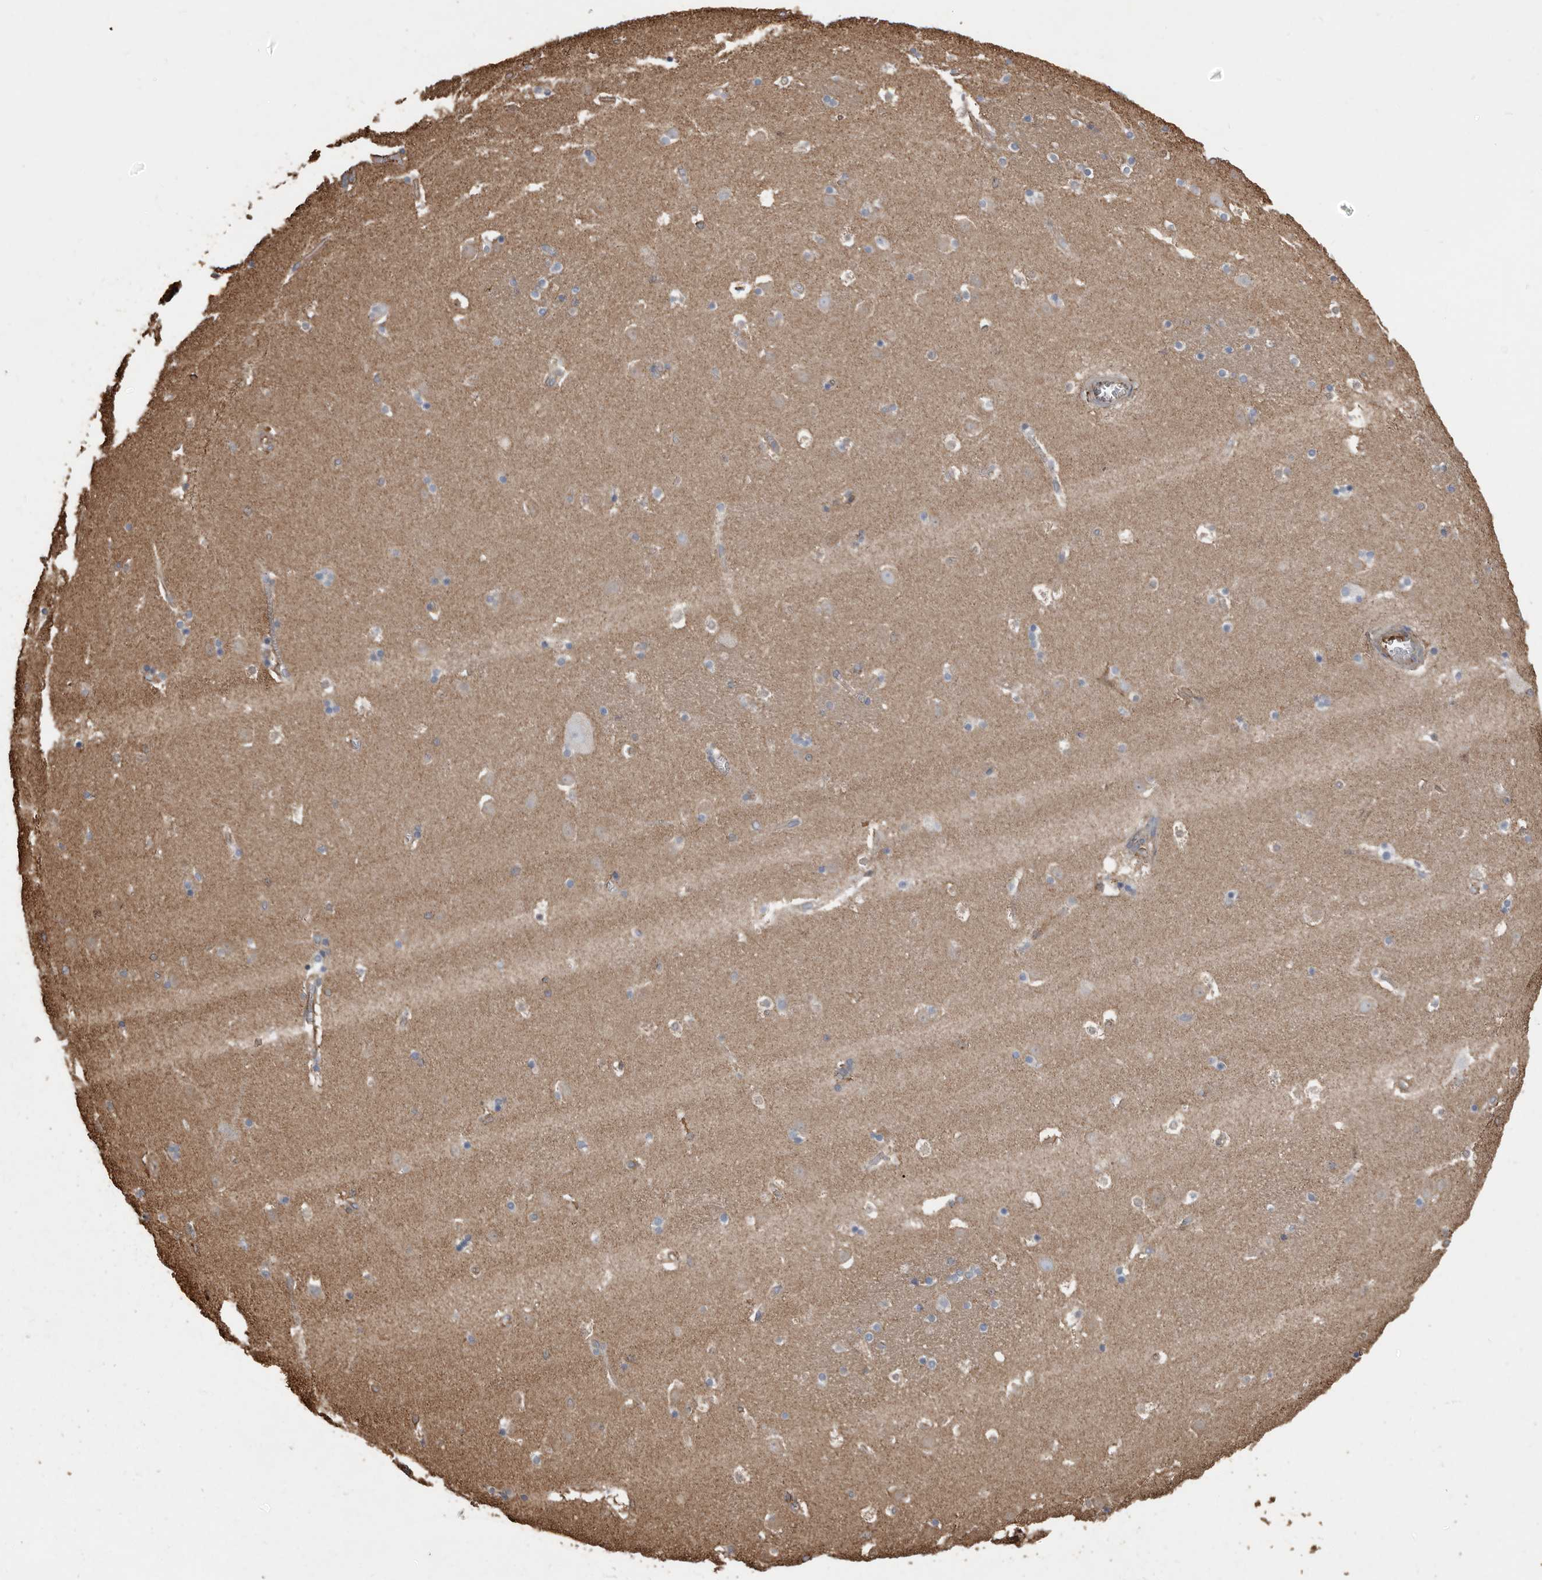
{"staining": {"intensity": "moderate", "quantity": "<25%", "location": "cytoplasmic/membranous"}, "tissue": "caudate", "cell_type": "Glial cells", "image_type": "normal", "snomed": [{"axis": "morphology", "description": "Normal tissue, NOS"}, {"axis": "topography", "description": "Lateral ventricle wall"}], "caption": "Caudate was stained to show a protein in brown. There is low levels of moderate cytoplasmic/membranous positivity in approximately <25% of glial cells. (brown staining indicates protein expression, while blue staining denotes nuclei).", "gene": "DENND6B", "patient": {"sex": "male", "age": 45}}